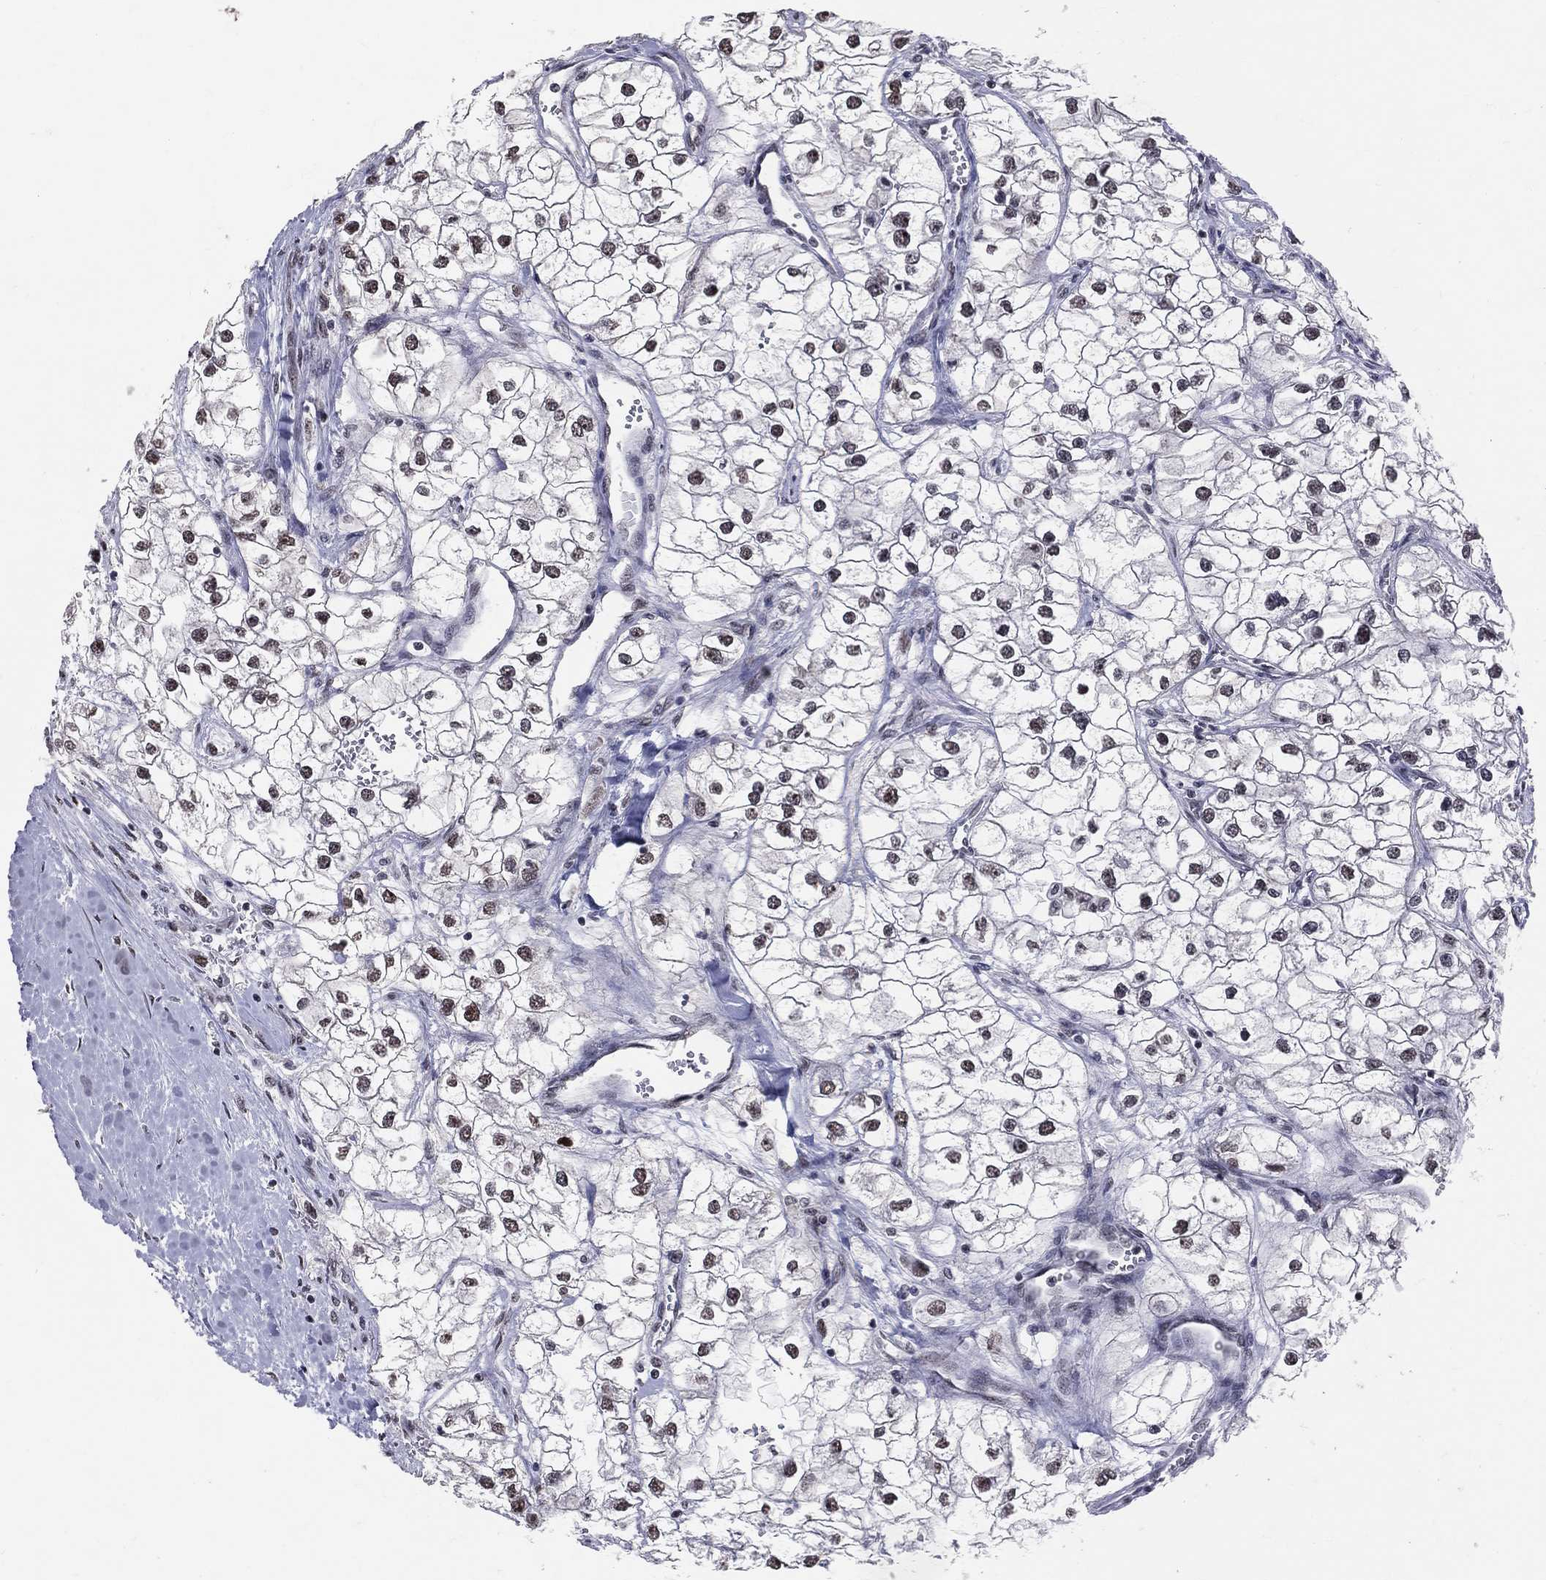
{"staining": {"intensity": "moderate", "quantity": "<25%", "location": "nuclear"}, "tissue": "renal cancer", "cell_type": "Tumor cells", "image_type": "cancer", "snomed": [{"axis": "morphology", "description": "Adenocarcinoma, NOS"}, {"axis": "topography", "description": "Kidney"}], "caption": "The micrograph reveals a brown stain indicating the presence of a protein in the nuclear of tumor cells in adenocarcinoma (renal).", "gene": "CDK7", "patient": {"sex": "male", "age": 59}}